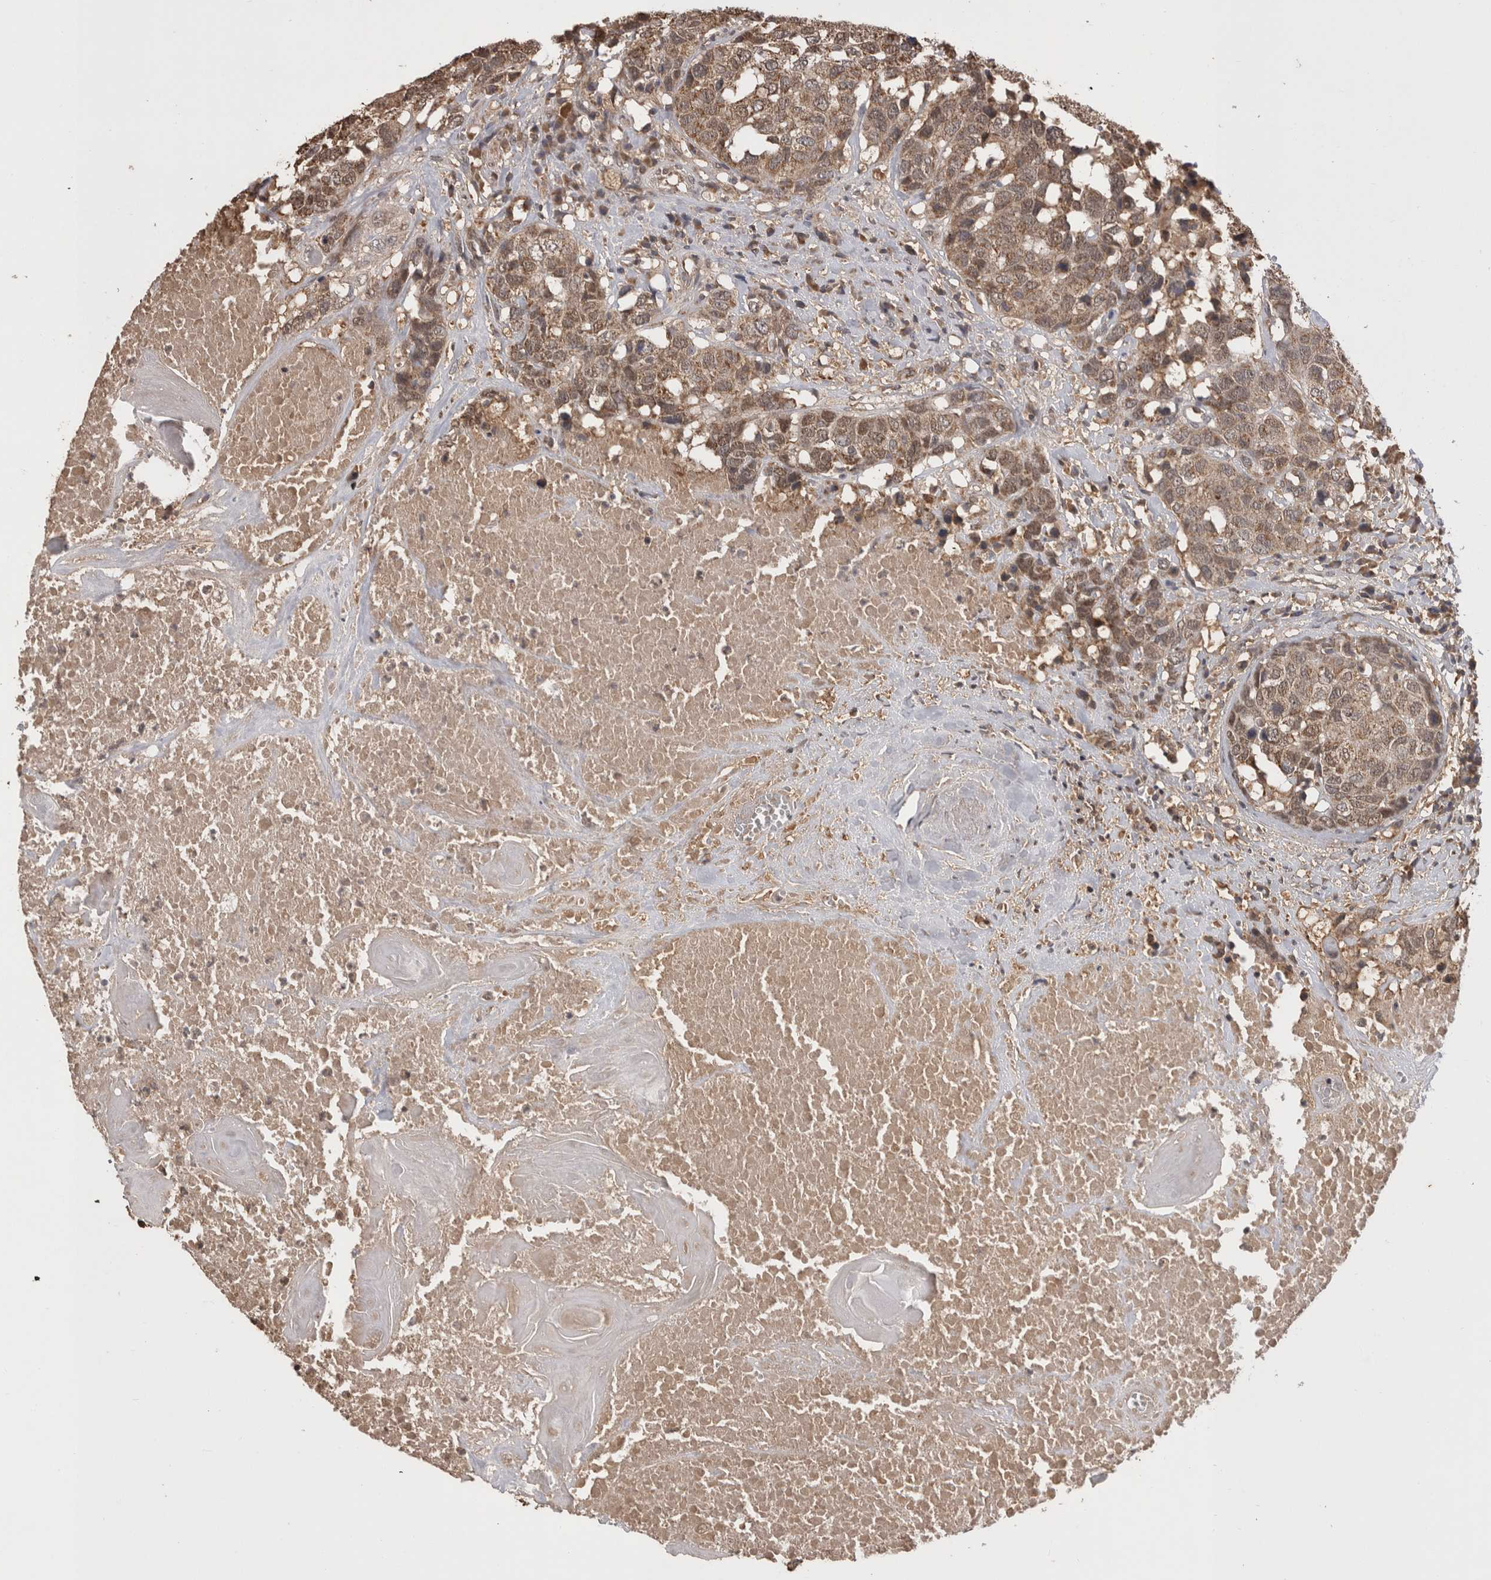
{"staining": {"intensity": "moderate", "quantity": ">75%", "location": "cytoplasmic/membranous,nuclear"}, "tissue": "head and neck cancer", "cell_type": "Tumor cells", "image_type": "cancer", "snomed": [{"axis": "morphology", "description": "Squamous cell carcinoma, NOS"}, {"axis": "topography", "description": "Head-Neck"}], "caption": "A micrograph showing moderate cytoplasmic/membranous and nuclear staining in approximately >75% of tumor cells in head and neck cancer, as visualized by brown immunohistochemical staining.", "gene": "PREP", "patient": {"sex": "male", "age": 66}}